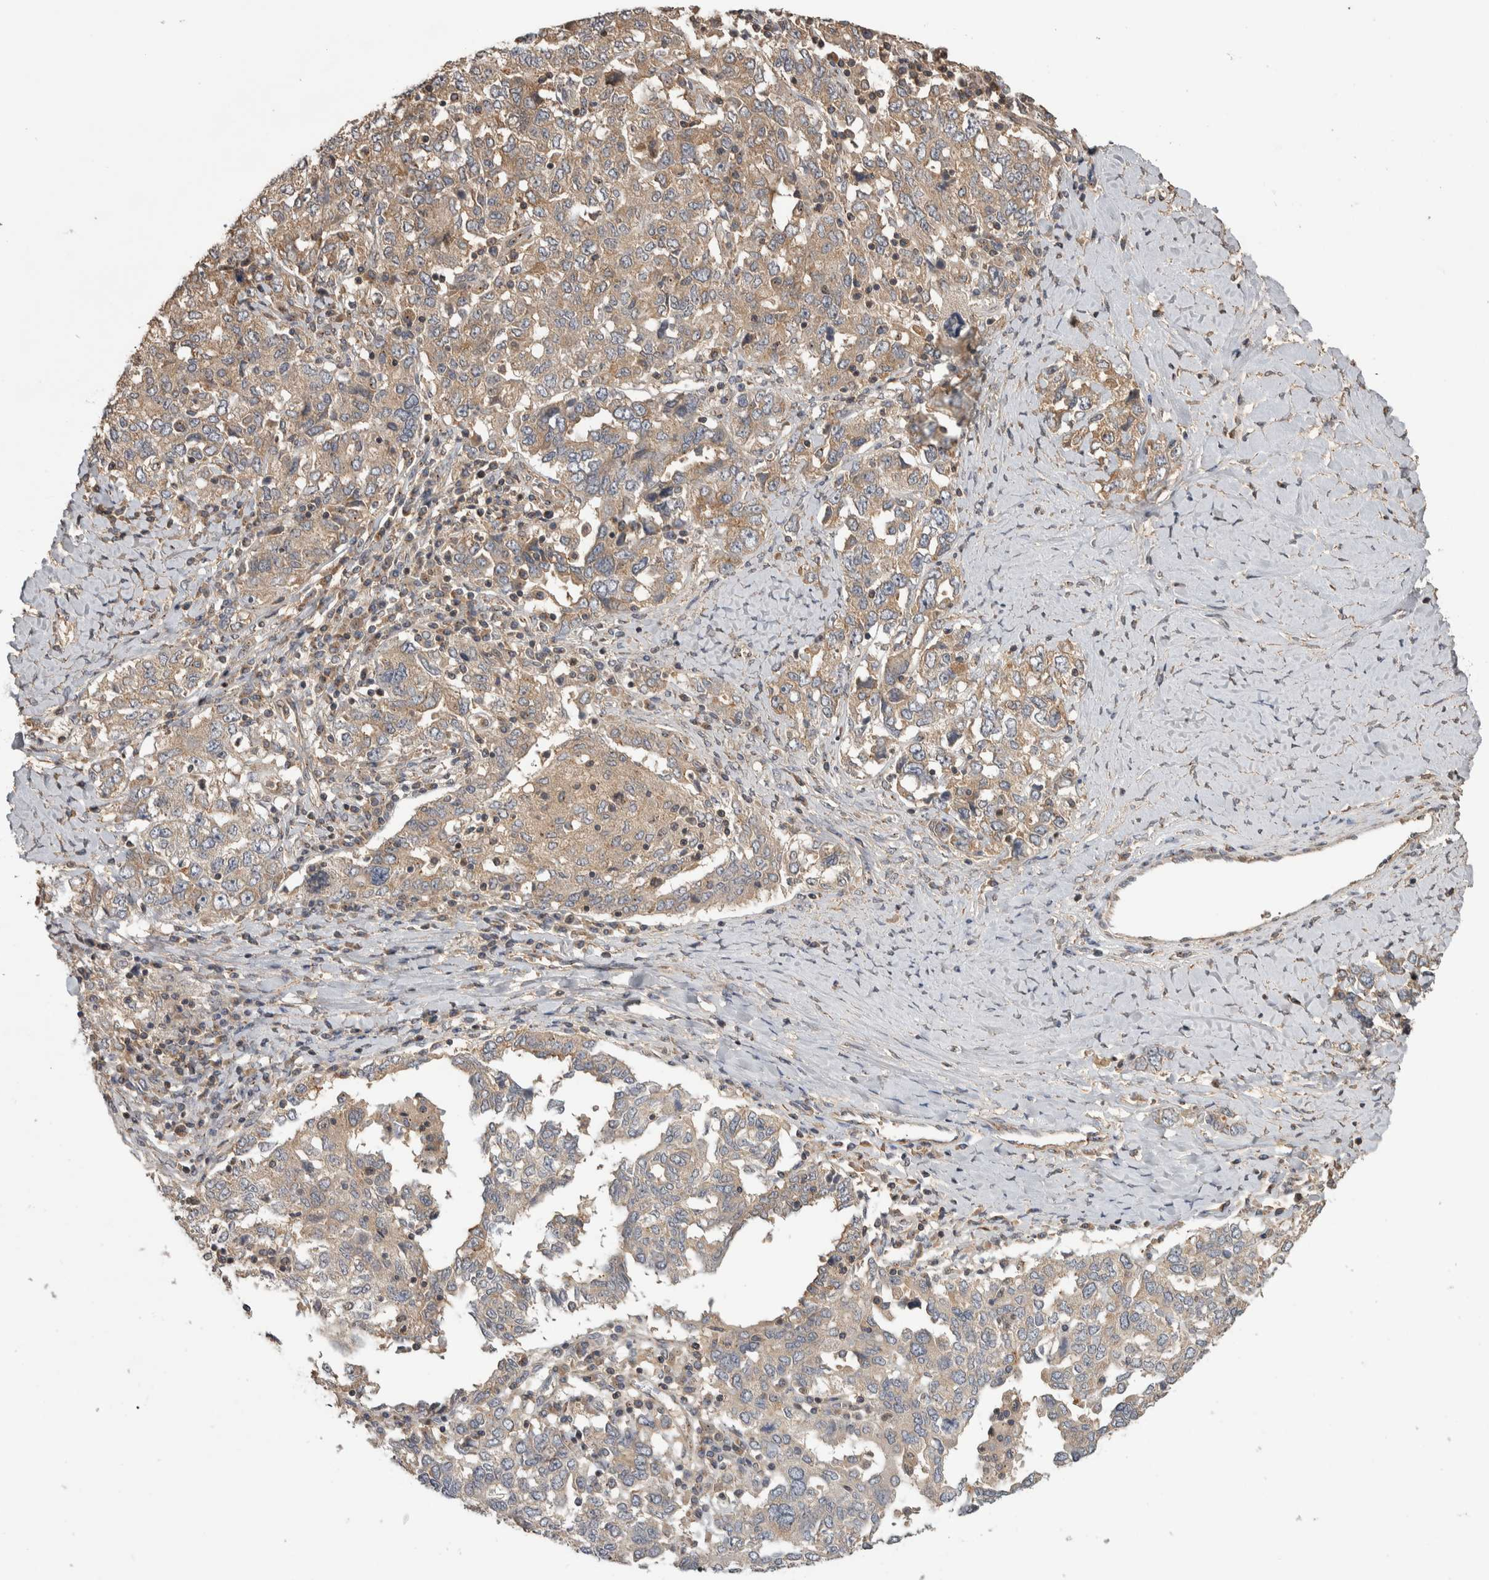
{"staining": {"intensity": "weak", "quantity": ">75%", "location": "cytoplasmic/membranous"}, "tissue": "ovarian cancer", "cell_type": "Tumor cells", "image_type": "cancer", "snomed": [{"axis": "morphology", "description": "Carcinoma, endometroid"}, {"axis": "topography", "description": "Ovary"}], "caption": "The immunohistochemical stain labels weak cytoplasmic/membranous expression in tumor cells of ovarian cancer tissue.", "gene": "IFRD1", "patient": {"sex": "female", "age": 62}}